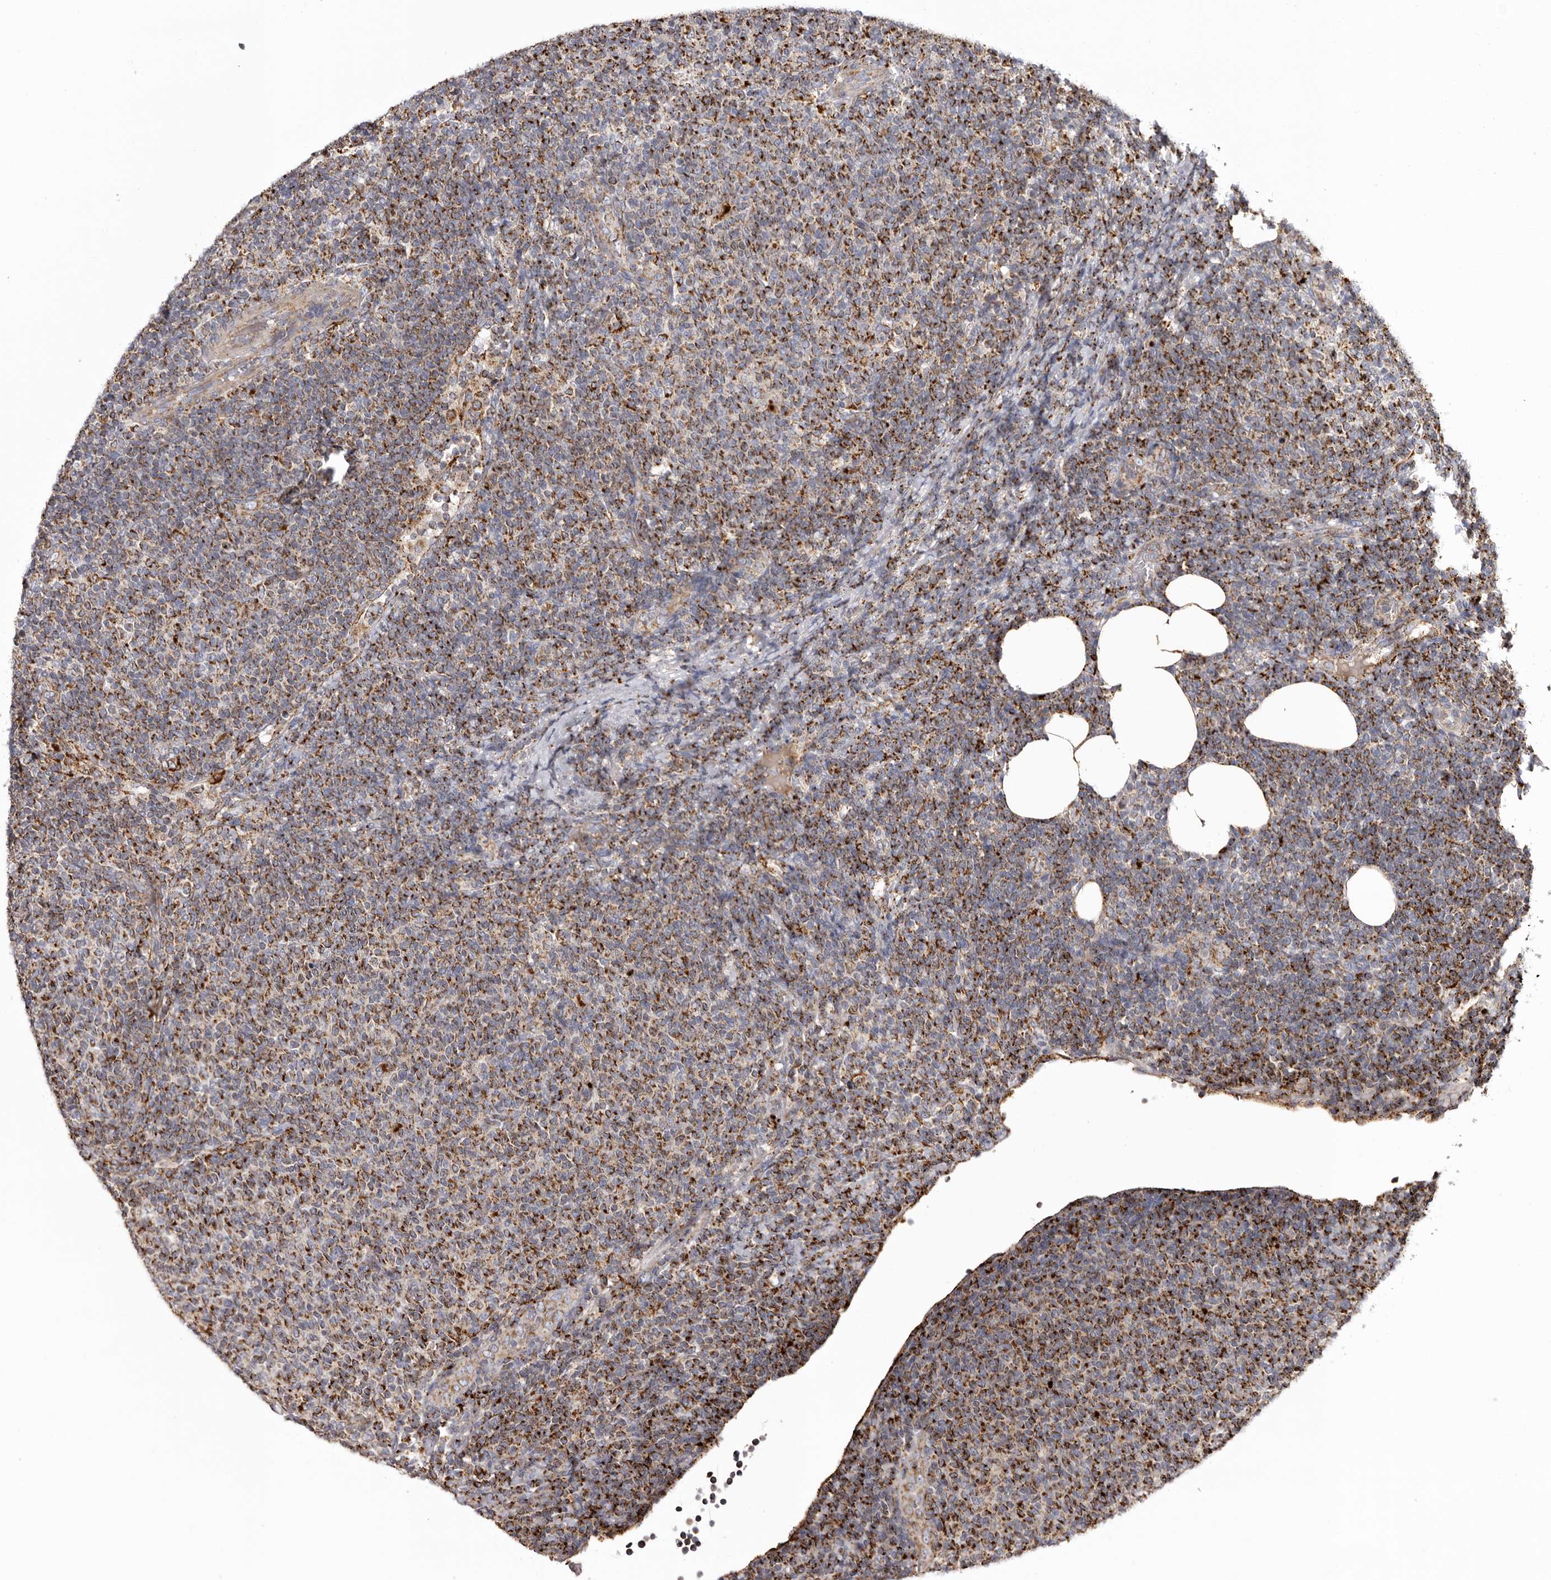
{"staining": {"intensity": "strong", "quantity": "25%-75%", "location": "cytoplasmic/membranous"}, "tissue": "lymphoma", "cell_type": "Tumor cells", "image_type": "cancer", "snomed": [{"axis": "morphology", "description": "Malignant lymphoma, non-Hodgkin's type, Low grade"}, {"axis": "topography", "description": "Lymph node"}], "caption": "Immunohistochemical staining of malignant lymphoma, non-Hodgkin's type (low-grade) shows high levels of strong cytoplasmic/membranous protein expression in about 25%-75% of tumor cells.", "gene": "MECR", "patient": {"sex": "male", "age": 66}}